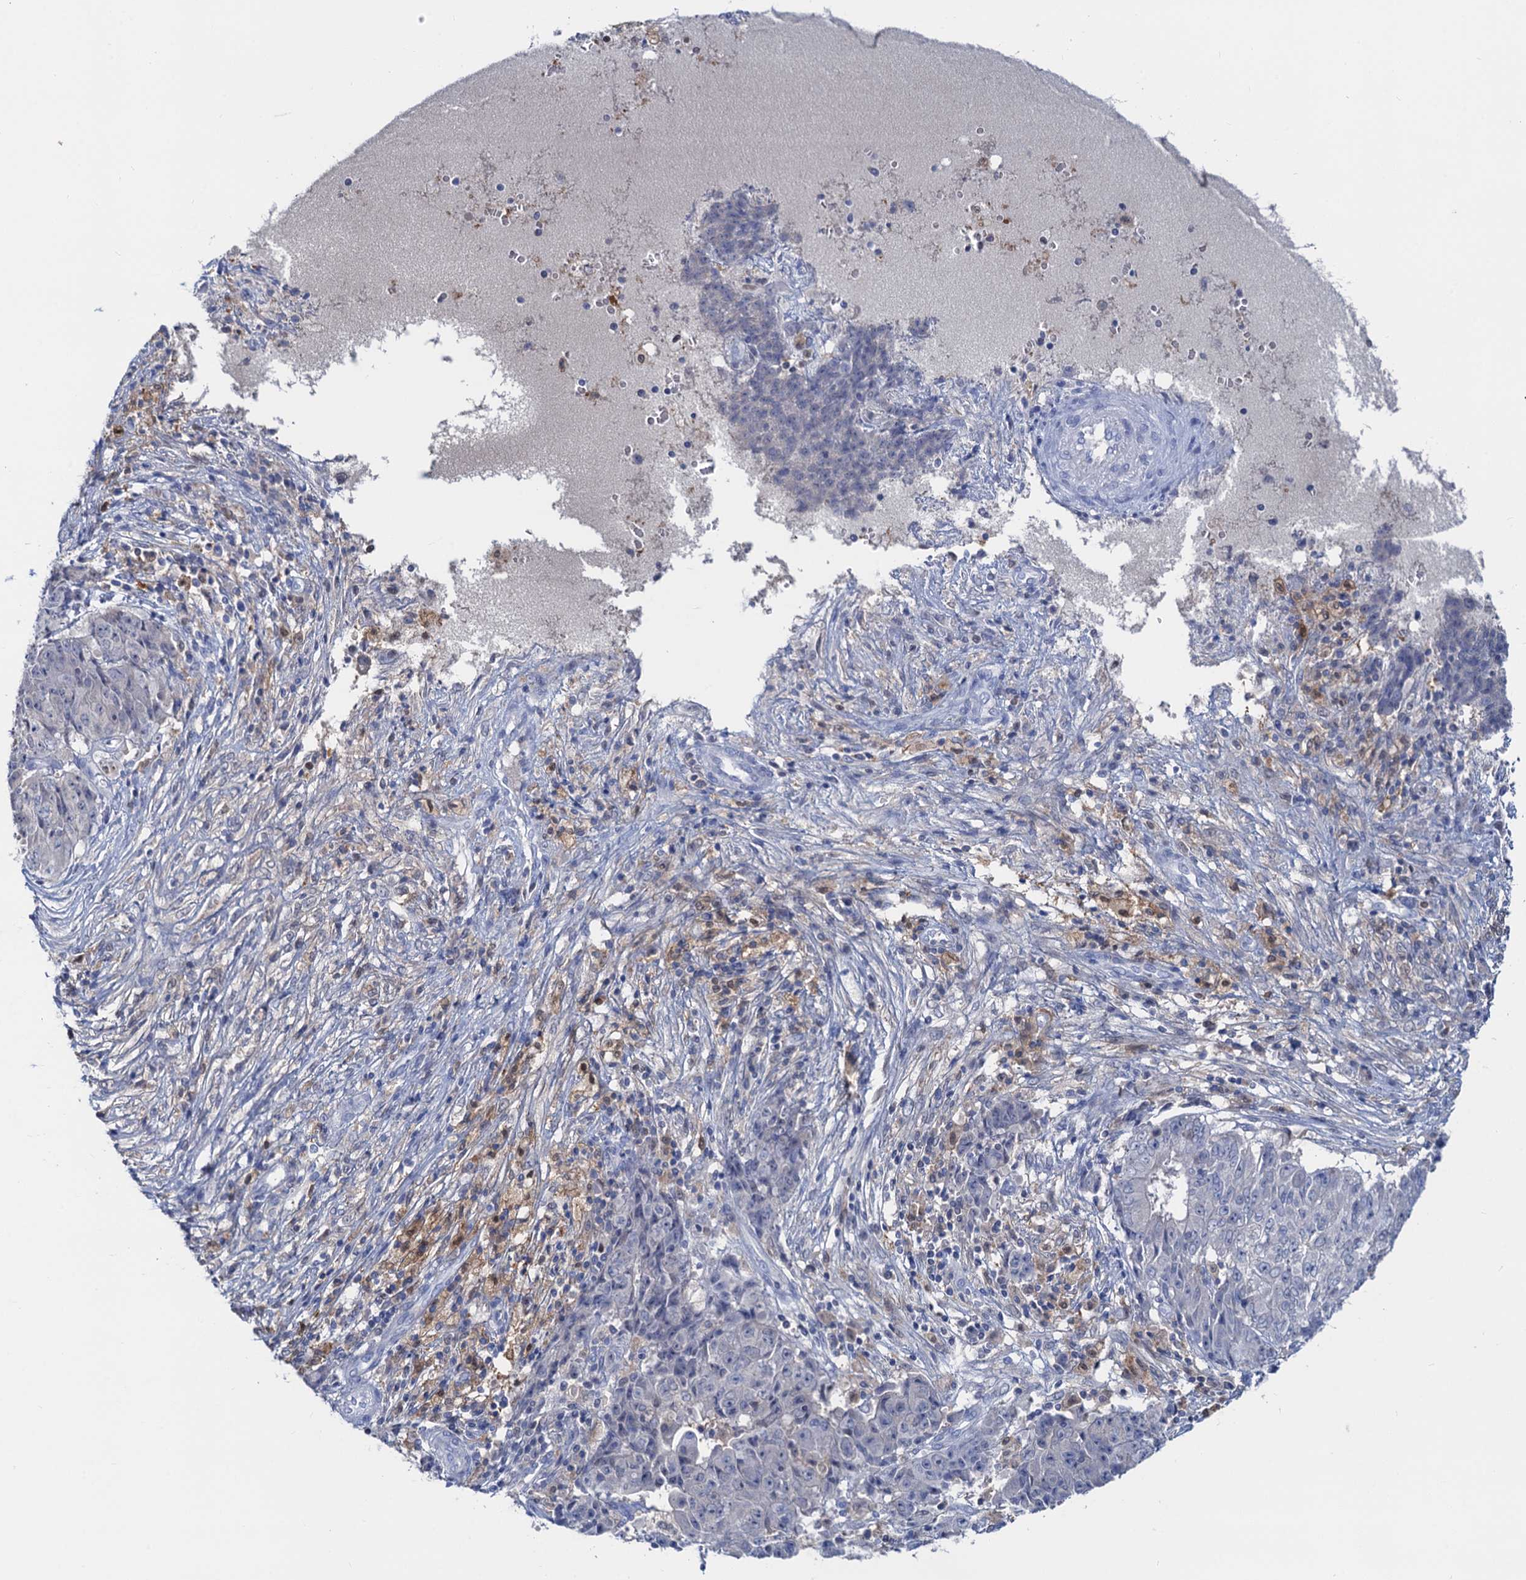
{"staining": {"intensity": "negative", "quantity": "none", "location": "none"}, "tissue": "ovarian cancer", "cell_type": "Tumor cells", "image_type": "cancer", "snomed": [{"axis": "morphology", "description": "Carcinoma, endometroid"}, {"axis": "topography", "description": "Ovary"}], "caption": "An image of human endometroid carcinoma (ovarian) is negative for staining in tumor cells.", "gene": "FAH", "patient": {"sex": "female", "age": 42}}